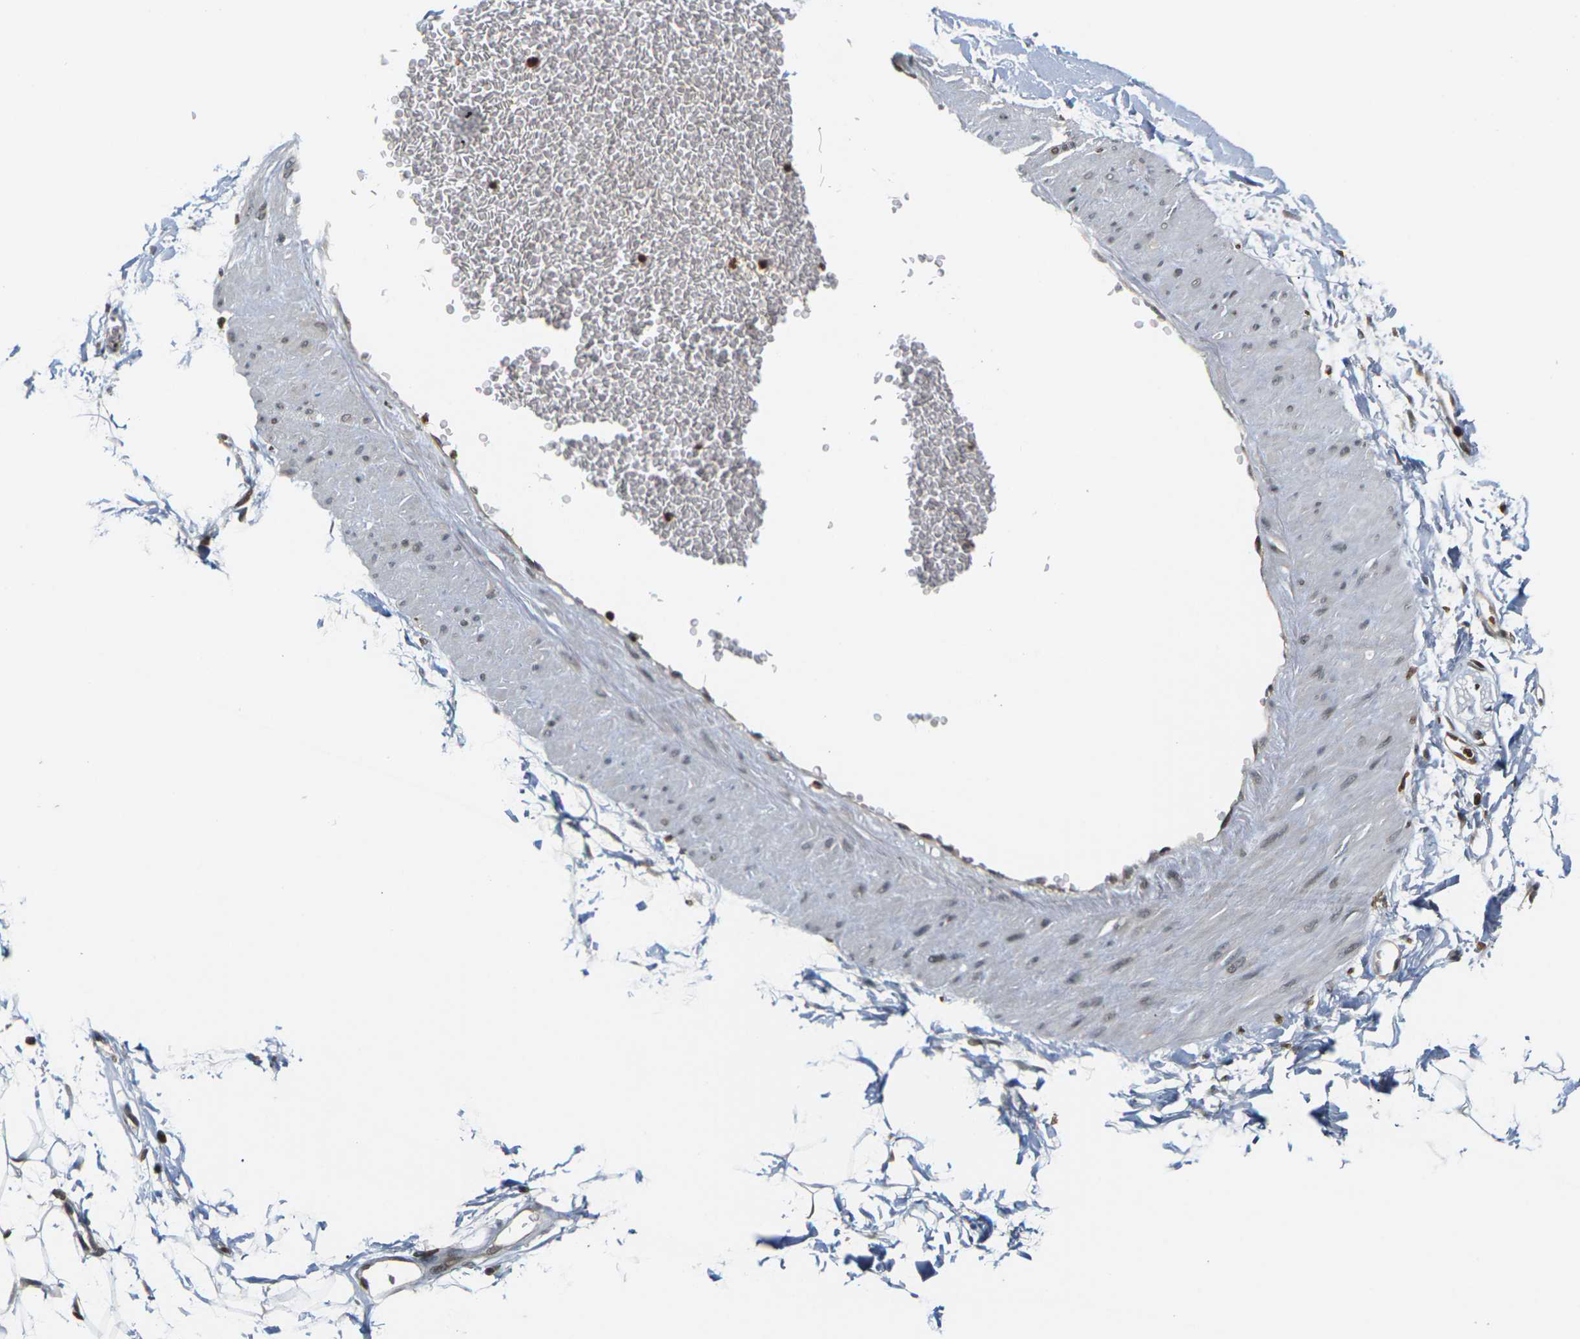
{"staining": {"intensity": "moderate", "quantity": ">75%", "location": "nuclear"}, "tissue": "adipose tissue", "cell_type": "Adipocytes", "image_type": "normal", "snomed": [{"axis": "morphology", "description": "Normal tissue, NOS"}, {"axis": "topography", "description": "Soft tissue"}], "caption": "Adipocytes demonstrate medium levels of moderate nuclear expression in about >75% of cells in normal human adipose tissue.", "gene": "NELFA", "patient": {"sex": "male", "age": 72}}